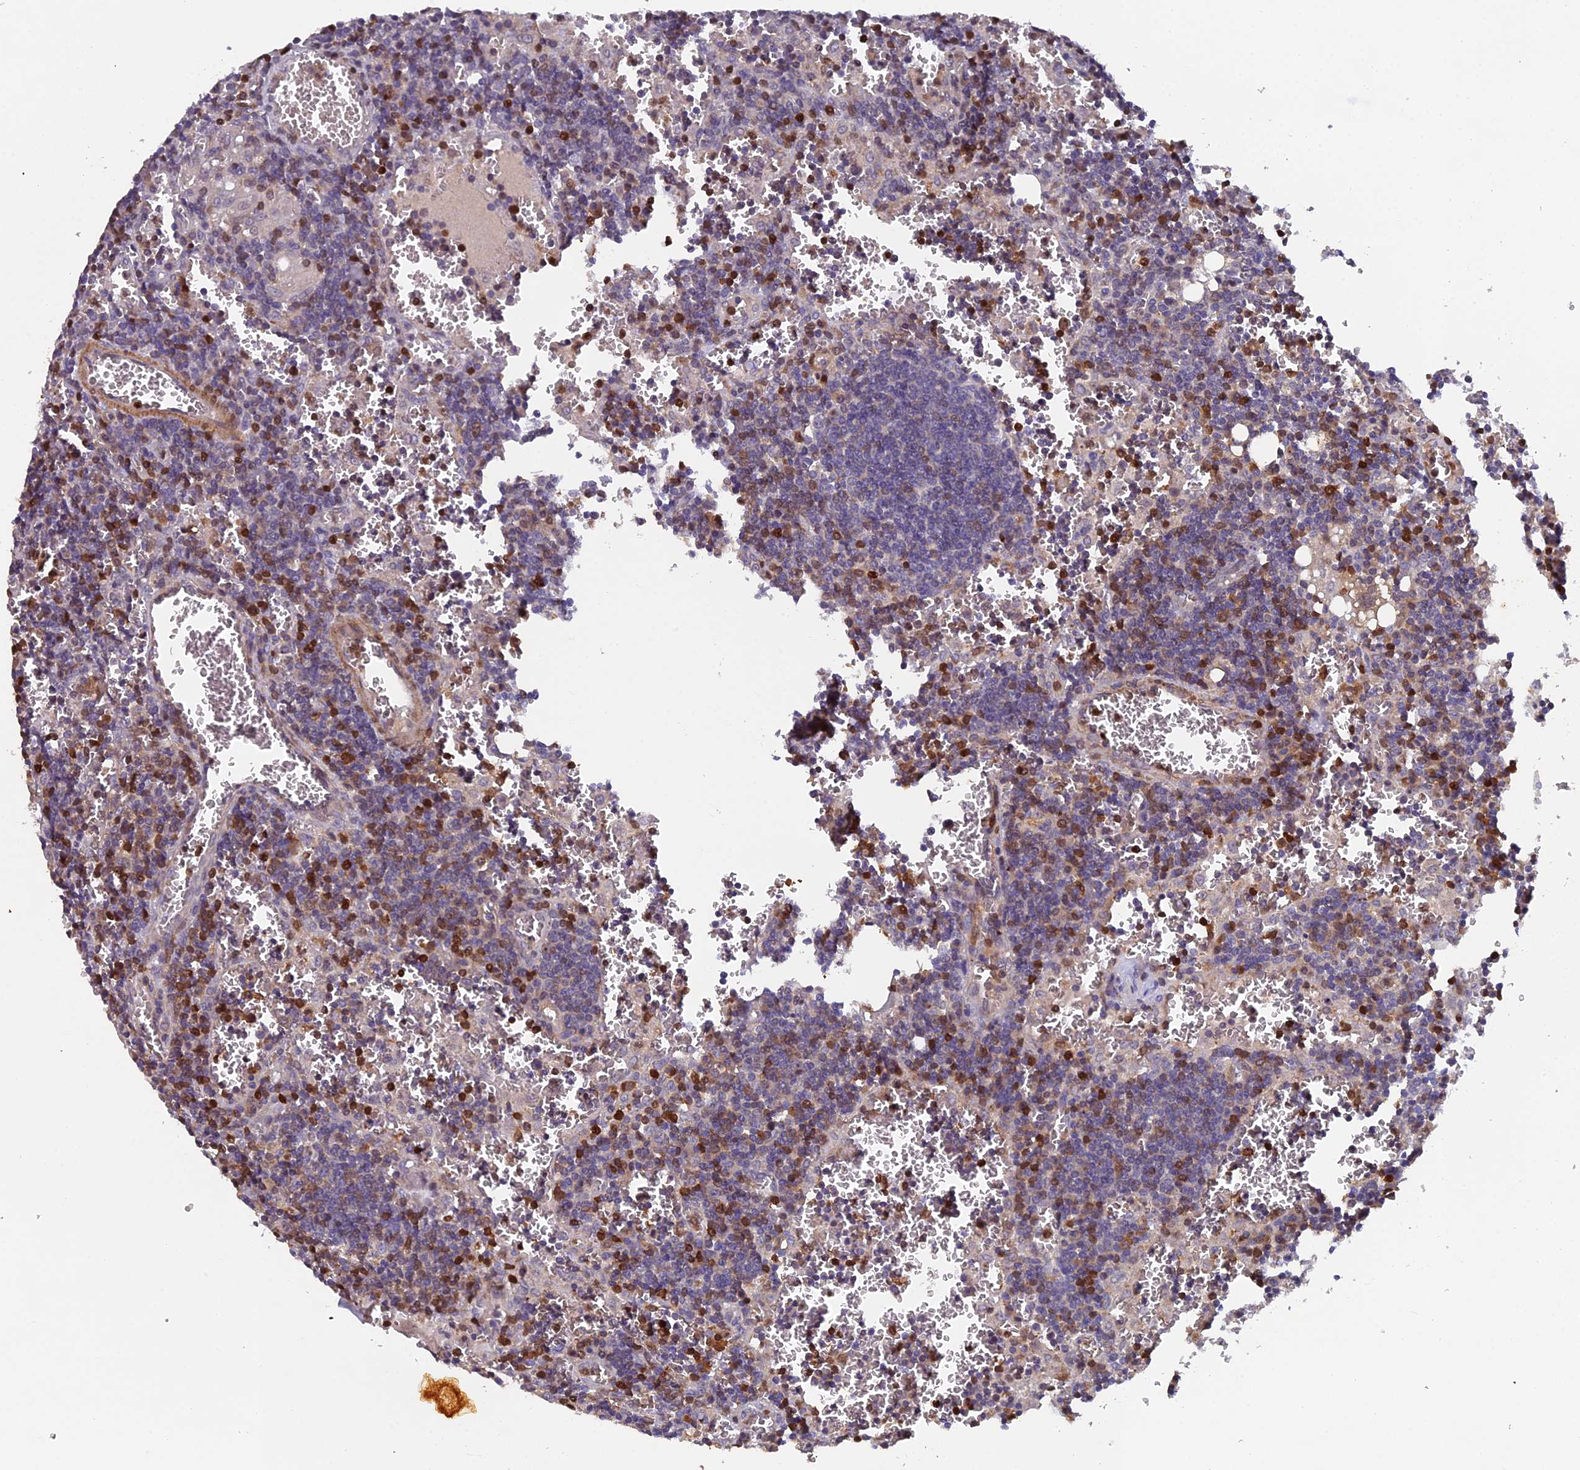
{"staining": {"intensity": "negative", "quantity": "none", "location": "none"}, "tissue": "lymph node", "cell_type": "Germinal center cells", "image_type": "normal", "snomed": [{"axis": "morphology", "description": "Normal tissue, NOS"}, {"axis": "topography", "description": "Lymph node"}], "caption": "Immunohistochemistry (IHC) histopathology image of normal lymph node: lymph node stained with DAB shows no significant protein expression in germinal center cells. (Brightfield microscopy of DAB immunohistochemistry (IHC) at high magnification).", "gene": "GALK2", "patient": {"sex": "female", "age": 73}}